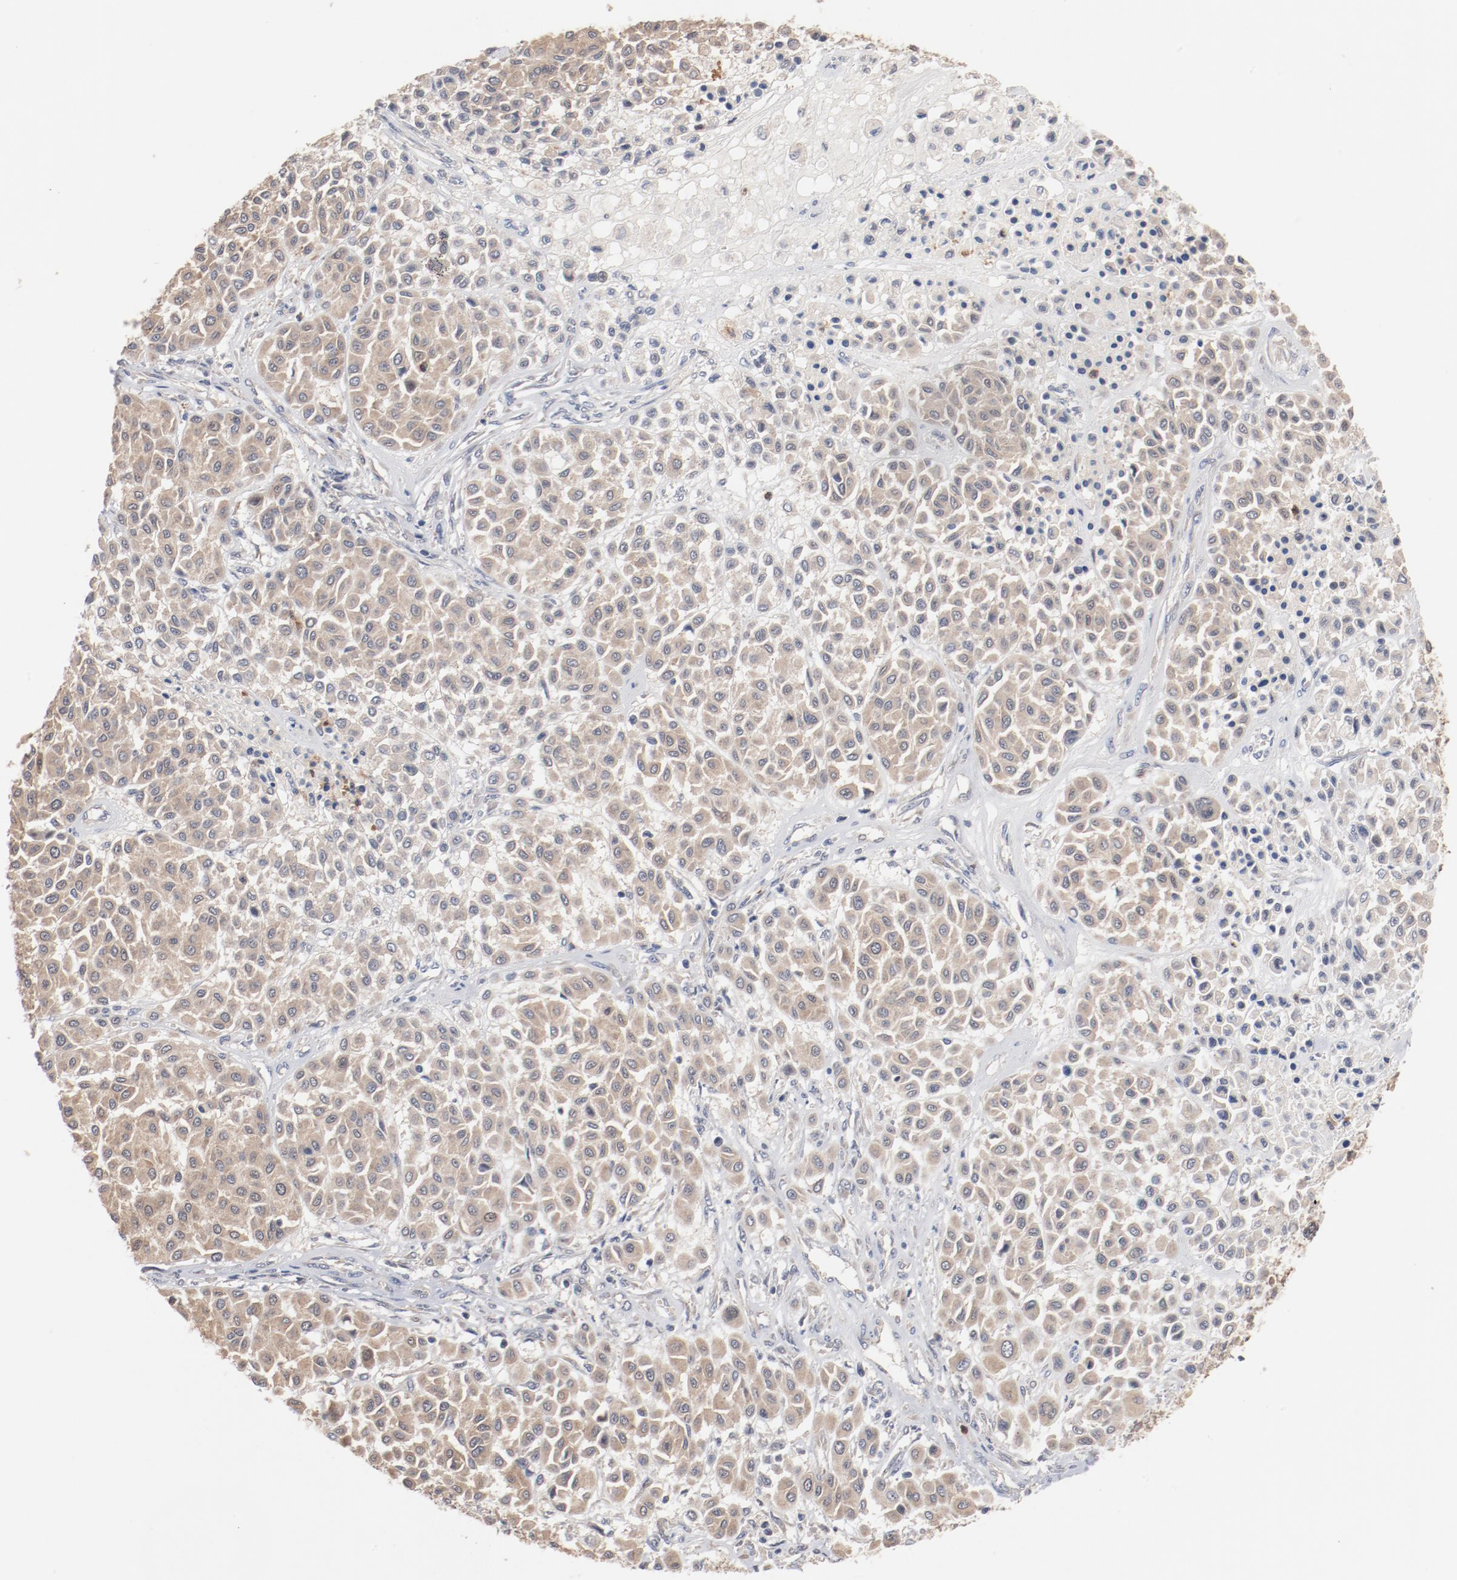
{"staining": {"intensity": "weak", "quantity": ">75%", "location": "cytoplasmic/membranous"}, "tissue": "melanoma", "cell_type": "Tumor cells", "image_type": "cancer", "snomed": [{"axis": "morphology", "description": "Malignant melanoma, Metastatic site"}, {"axis": "topography", "description": "Soft tissue"}], "caption": "Tumor cells demonstrate low levels of weak cytoplasmic/membranous expression in approximately >75% of cells in malignant melanoma (metastatic site).", "gene": "RNASE11", "patient": {"sex": "male", "age": 41}}